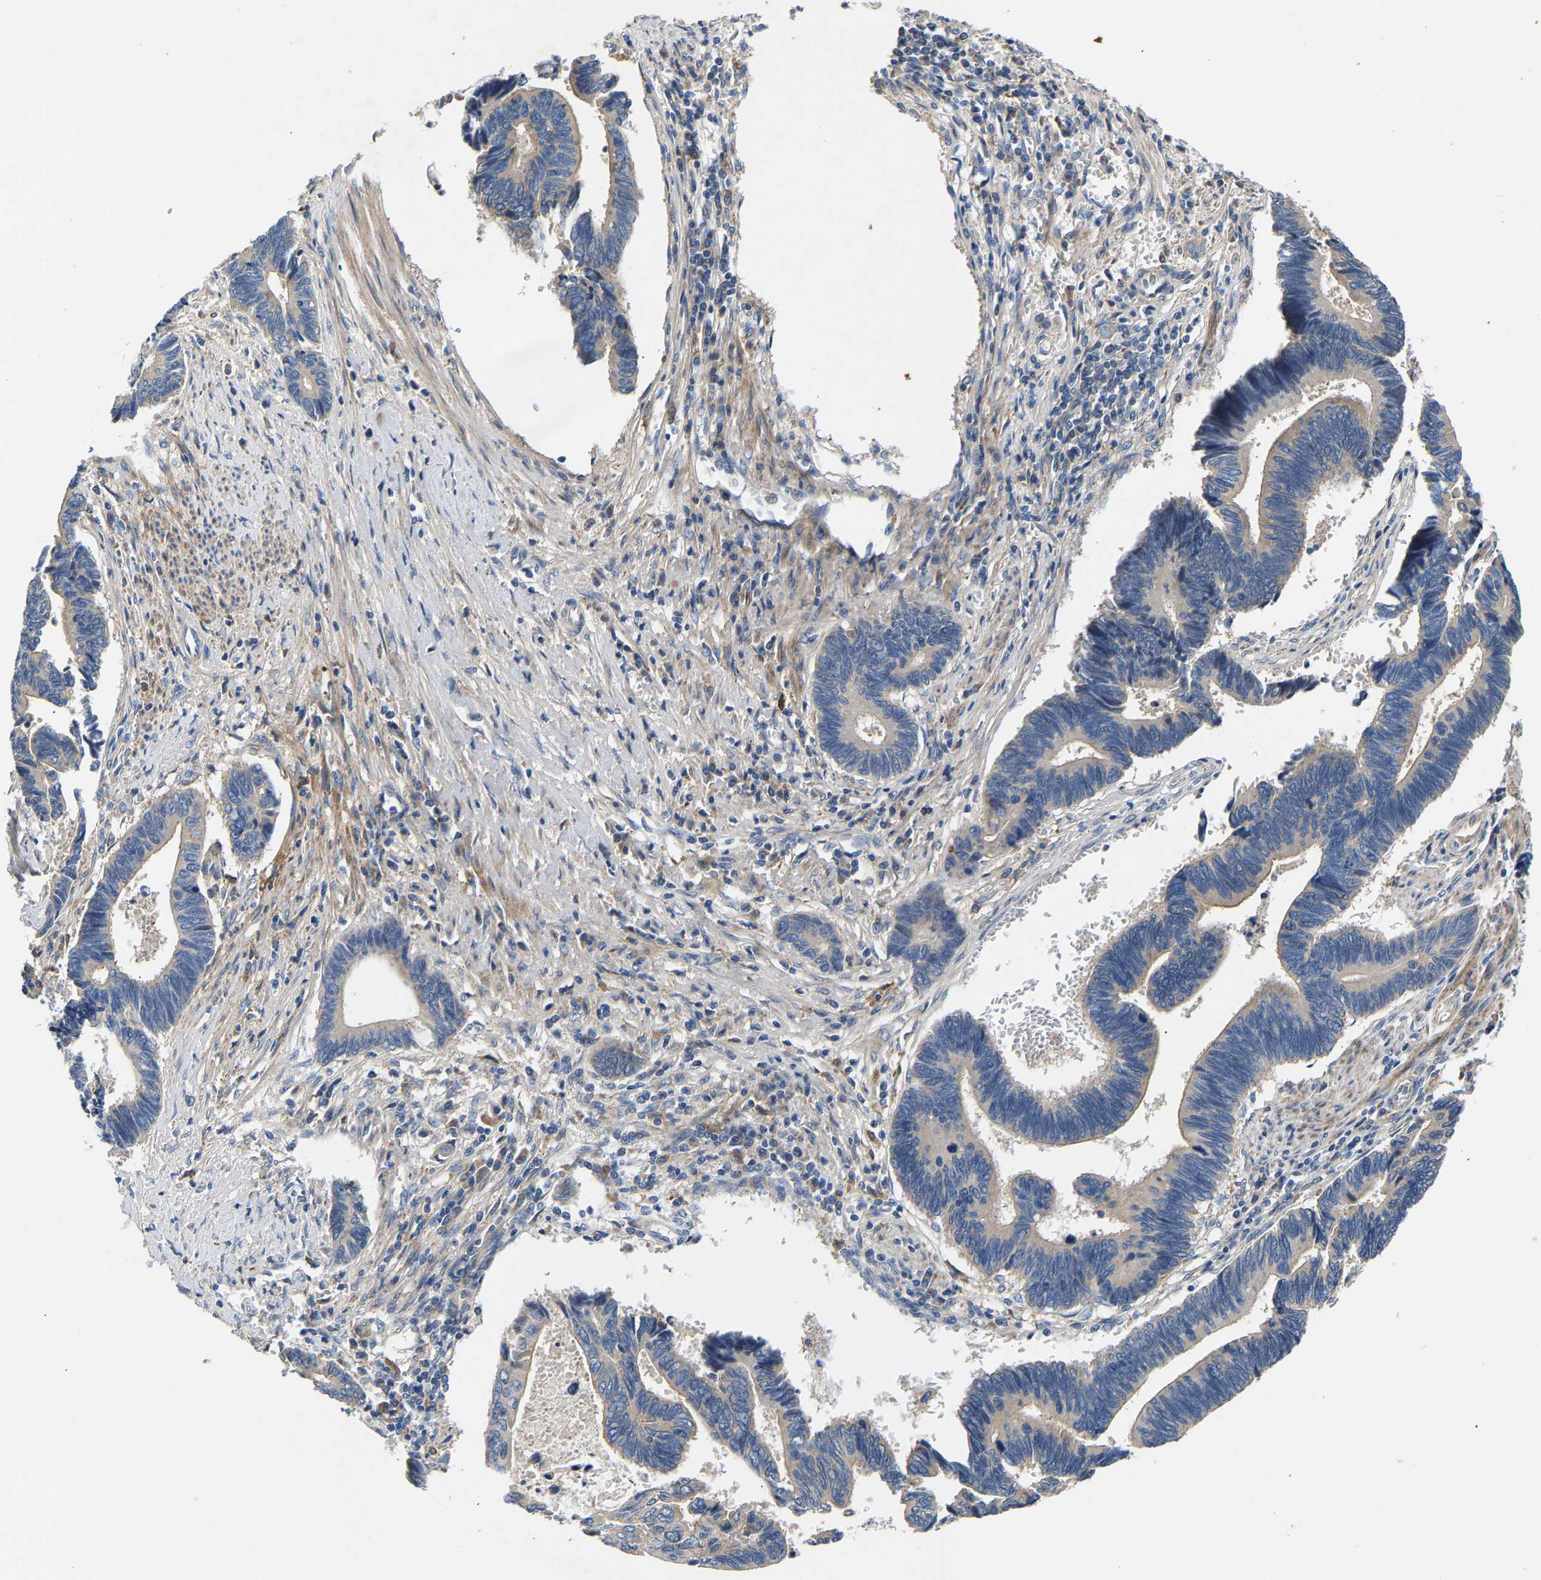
{"staining": {"intensity": "negative", "quantity": "none", "location": "none"}, "tissue": "pancreatic cancer", "cell_type": "Tumor cells", "image_type": "cancer", "snomed": [{"axis": "morphology", "description": "Adenocarcinoma, NOS"}, {"axis": "topography", "description": "Pancreas"}], "caption": "An immunohistochemistry photomicrograph of pancreatic adenocarcinoma is shown. There is no staining in tumor cells of pancreatic adenocarcinoma. Nuclei are stained in blue.", "gene": "CCDC171", "patient": {"sex": "female", "age": 70}}